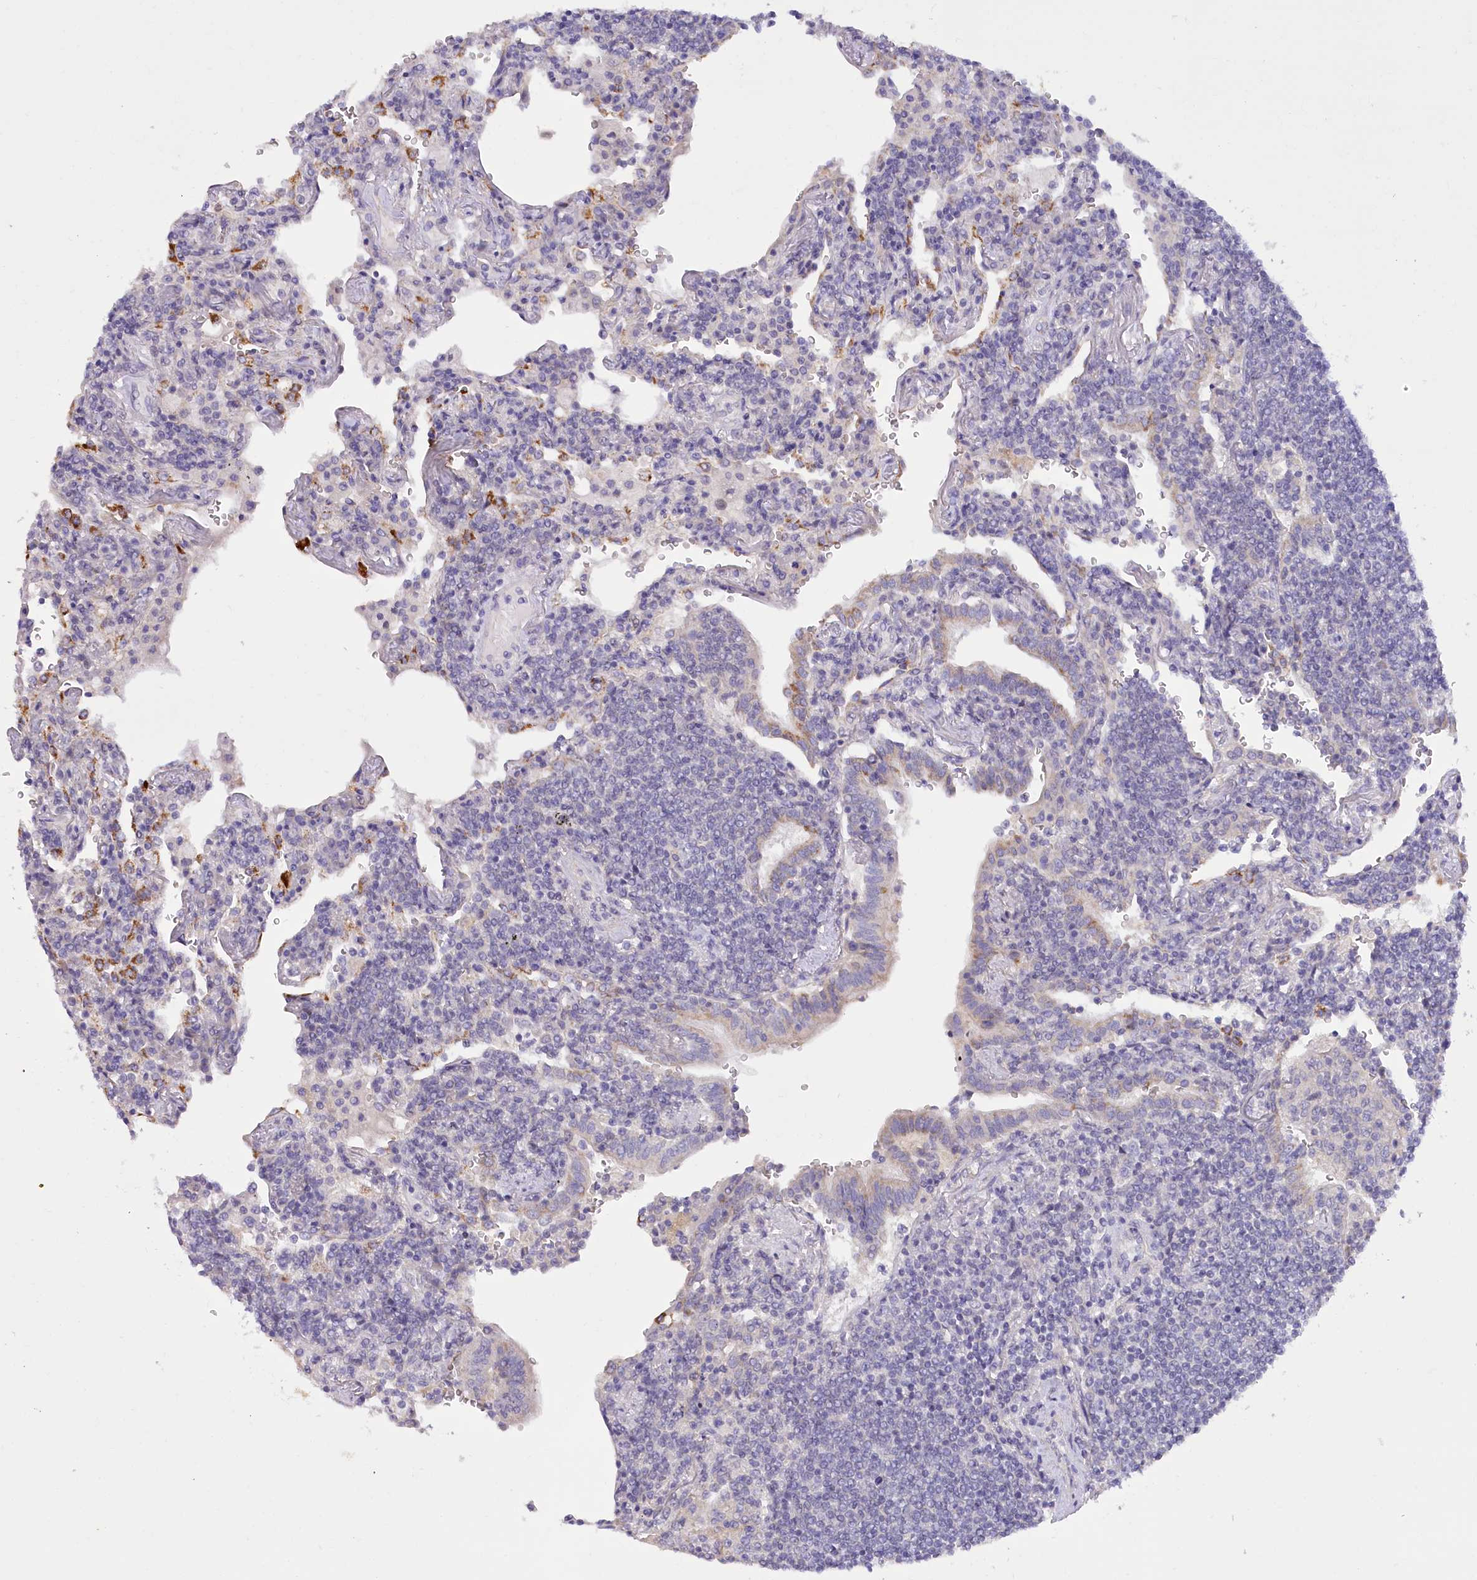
{"staining": {"intensity": "negative", "quantity": "none", "location": "none"}, "tissue": "lymphoma", "cell_type": "Tumor cells", "image_type": "cancer", "snomed": [{"axis": "morphology", "description": "Malignant lymphoma, non-Hodgkin's type, Low grade"}, {"axis": "topography", "description": "Lung"}], "caption": "High magnification brightfield microscopy of malignant lymphoma, non-Hodgkin's type (low-grade) stained with DAB (3,3'-diaminobenzidine) (brown) and counterstained with hematoxylin (blue): tumor cells show no significant positivity.", "gene": "DCUN1D1", "patient": {"sex": "female", "age": 71}}